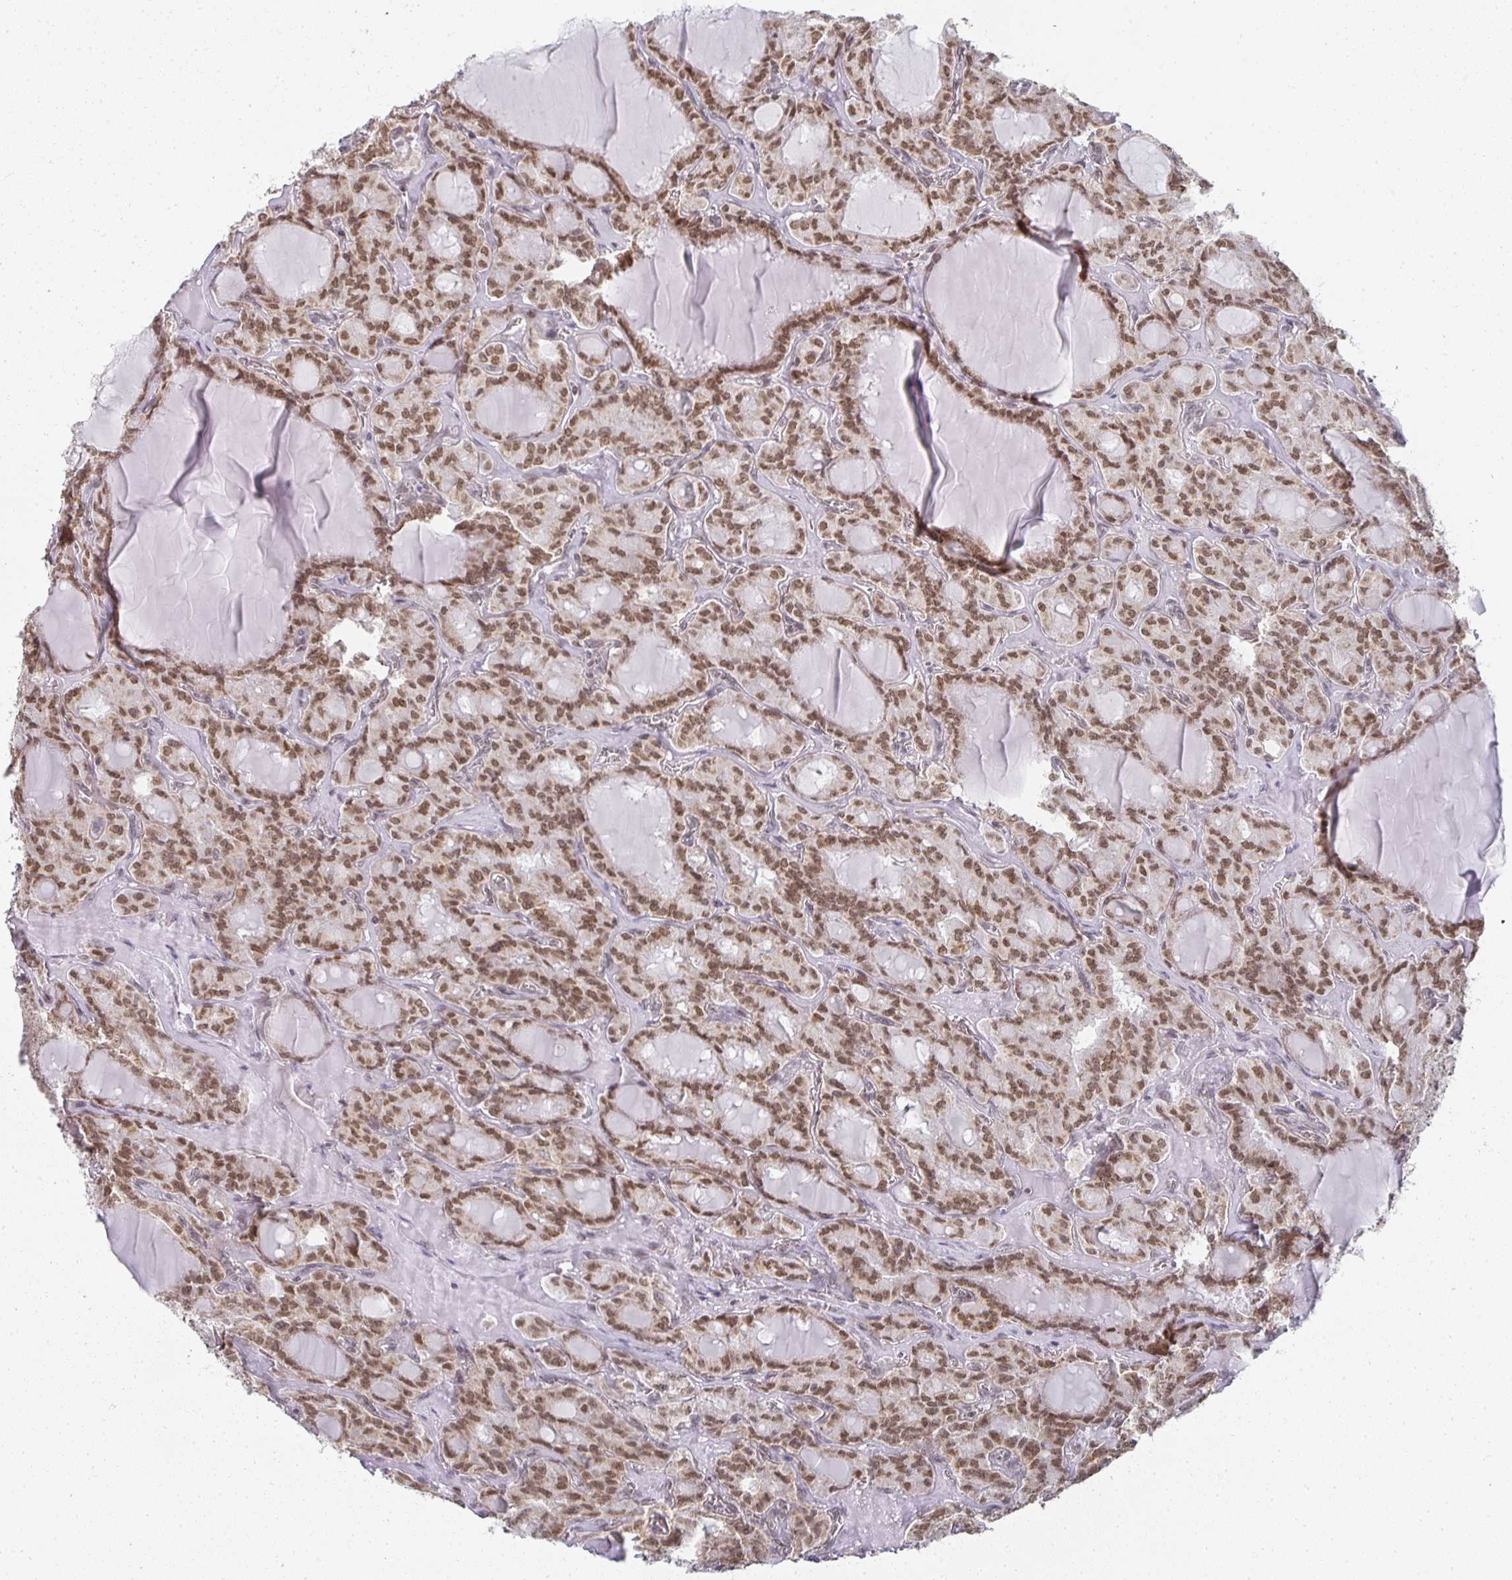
{"staining": {"intensity": "moderate", "quantity": ">75%", "location": "nuclear"}, "tissue": "thyroid cancer", "cell_type": "Tumor cells", "image_type": "cancer", "snomed": [{"axis": "morphology", "description": "Papillary adenocarcinoma, NOS"}, {"axis": "topography", "description": "Thyroid gland"}], "caption": "A brown stain shows moderate nuclear expression of a protein in thyroid papillary adenocarcinoma tumor cells. The staining is performed using DAB (3,3'-diaminobenzidine) brown chromogen to label protein expression. The nuclei are counter-stained blue using hematoxylin.", "gene": "SMARCA2", "patient": {"sex": "male", "age": 87}}